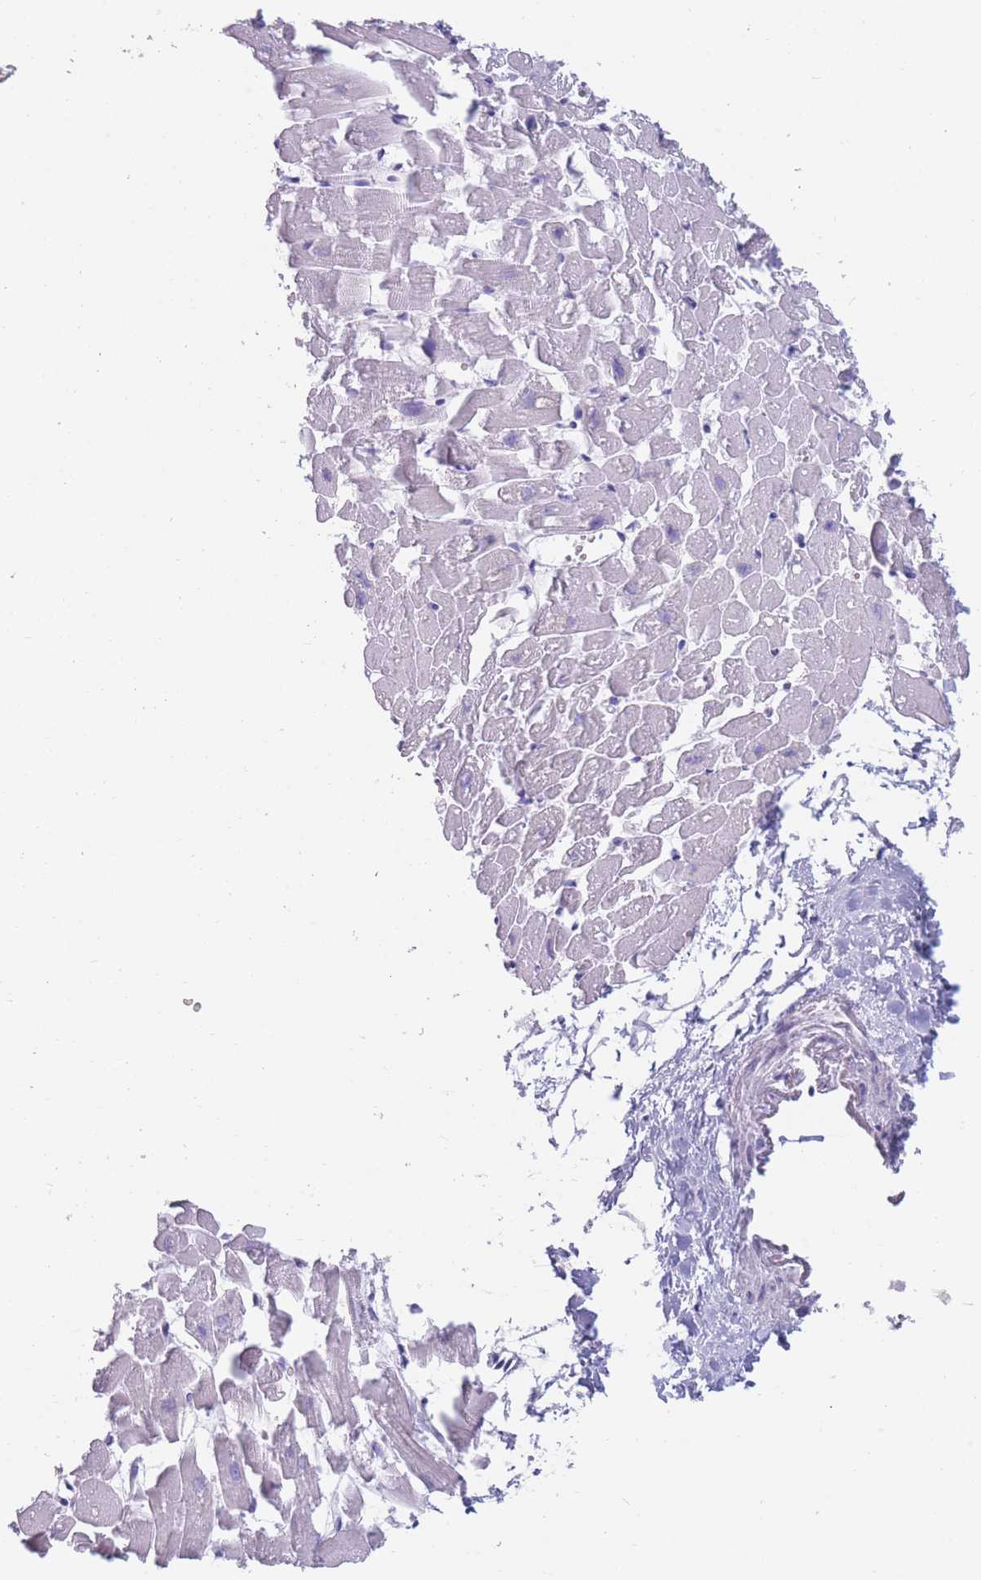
{"staining": {"intensity": "negative", "quantity": "none", "location": "none"}, "tissue": "heart muscle", "cell_type": "Cardiomyocytes", "image_type": "normal", "snomed": [{"axis": "morphology", "description": "Normal tissue, NOS"}, {"axis": "topography", "description": "Heart"}], "caption": "Heart muscle stained for a protein using immunohistochemistry reveals no positivity cardiomyocytes.", "gene": "TNFSF11", "patient": {"sex": "female", "age": 64}}